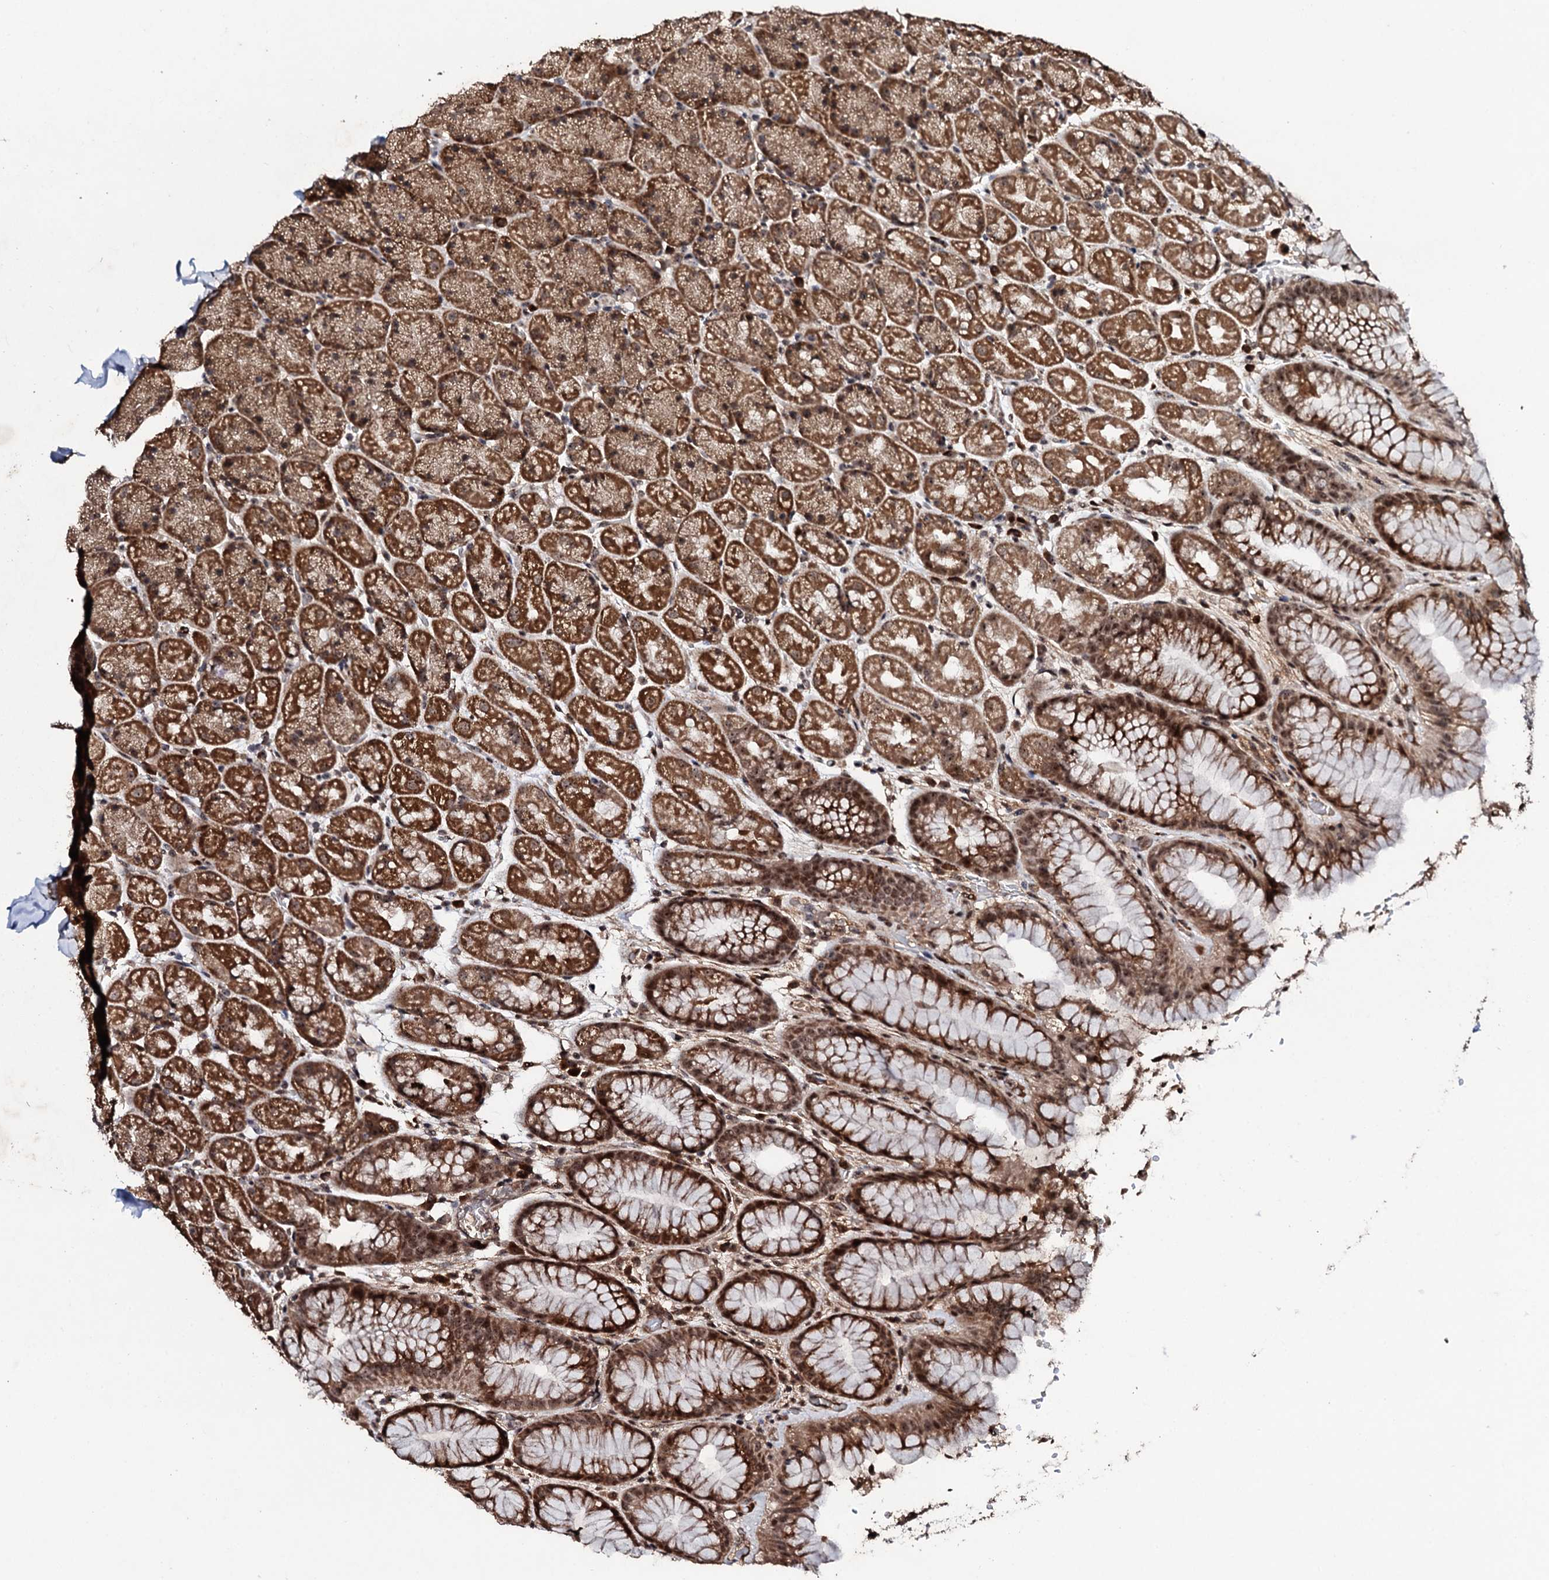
{"staining": {"intensity": "strong", "quantity": ">75%", "location": "cytoplasmic/membranous"}, "tissue": "stomach", "cell_type": "Glandular cells", "image_type": "normal", "snomed": [{"axis": "morphology", "description": "Normal tissue, NOS"}, {"axis": "topography", "description": "Stomach, upper"}, {"axis": "topography", "description": "Stomach, lower"}], "caption": "Immunohistochemical staining of benign human stomach reveals strong cytoplasmic/membranous protein staining in about >75% of glandular cells.", "gene": "FAM111A", "patient": {"sex": "male", "age": 67}}